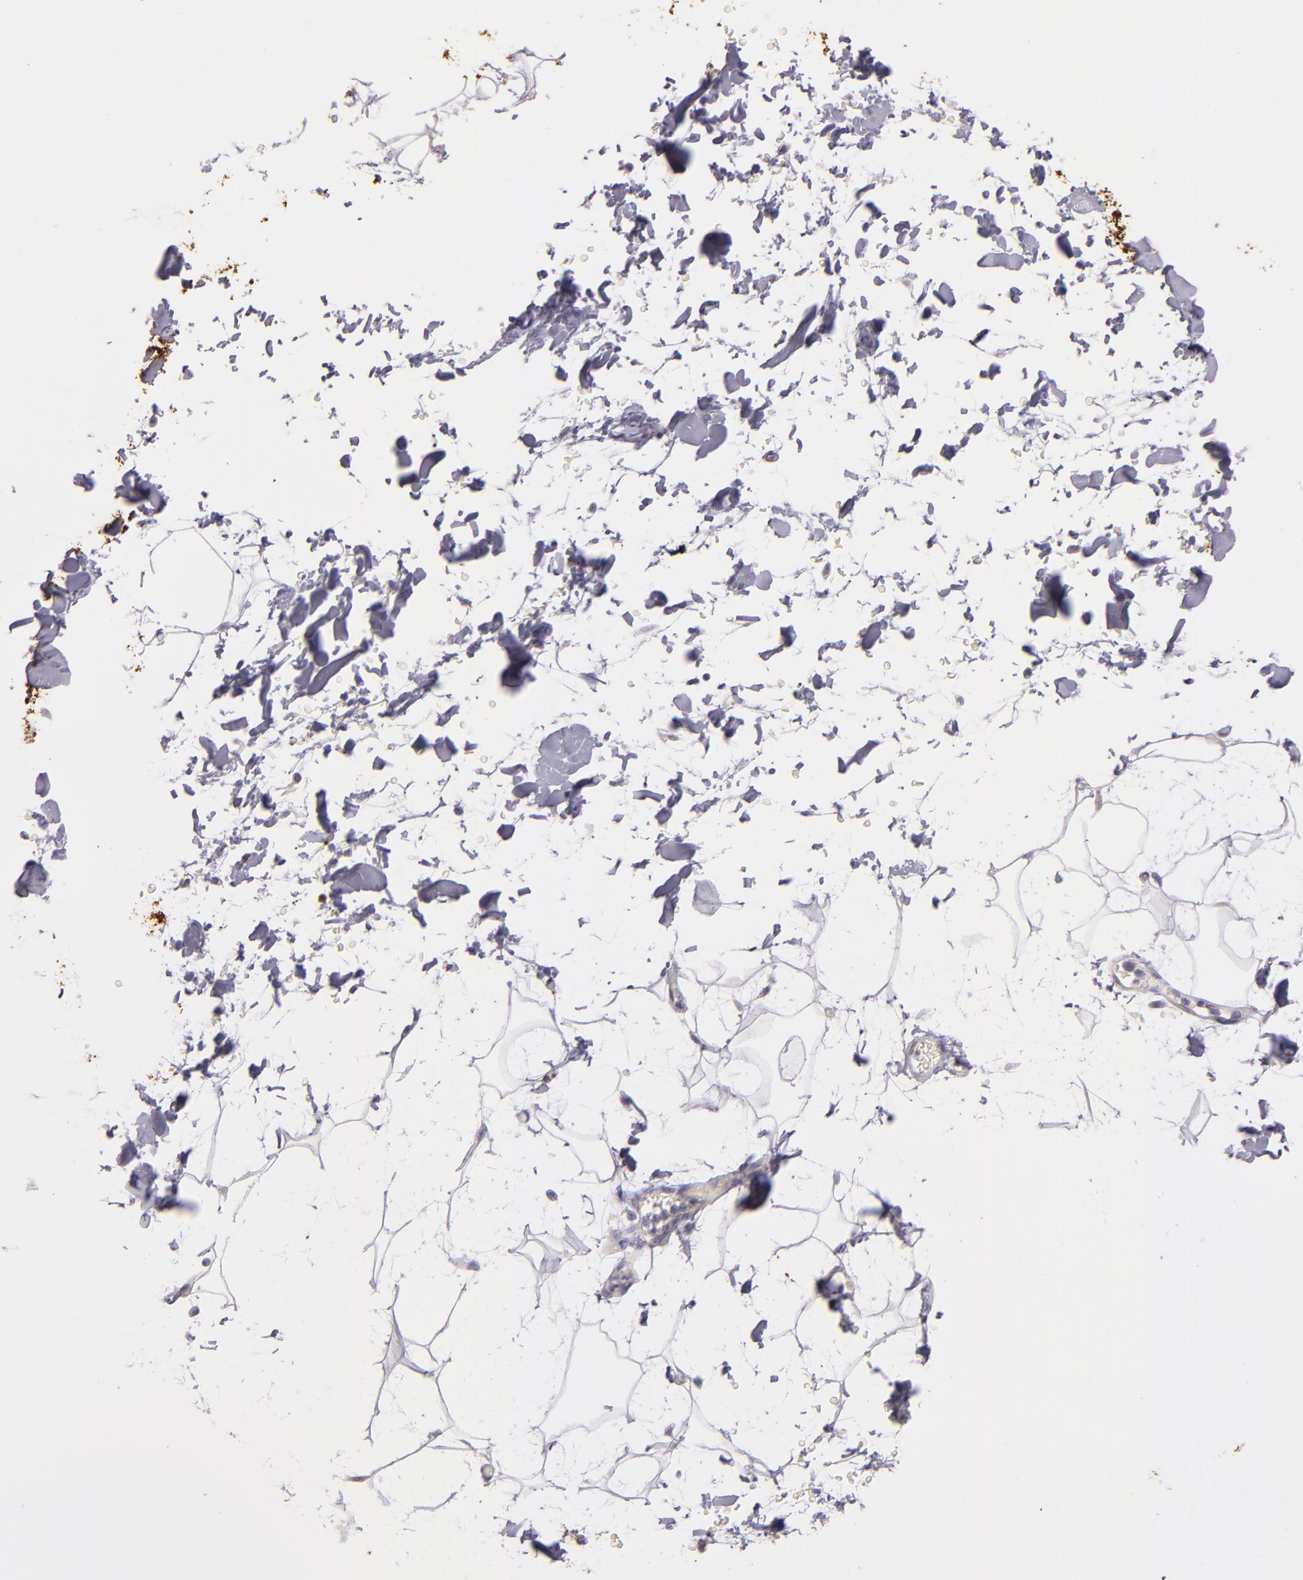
{"staining": {"intensity": "negative", "quantity": "none", "location": "none"}, "tissue": "adipose tissue", "cell_type": "Adipocytes", "image_type": "normal", "snomed": [{"axis": "morphology", "description": "Normal tissue, NOS"}, {"axis": "topography", "description": "Soft tissue"}], "caption": "Protein analysis of normal adipose tissue demonstrates no significant positivity in adipocytes. (Immunohistochemistry, brightfield microscopy, high magnification).", "gene": "SNCB", "patient": {"sex": "male", "age": 72}}